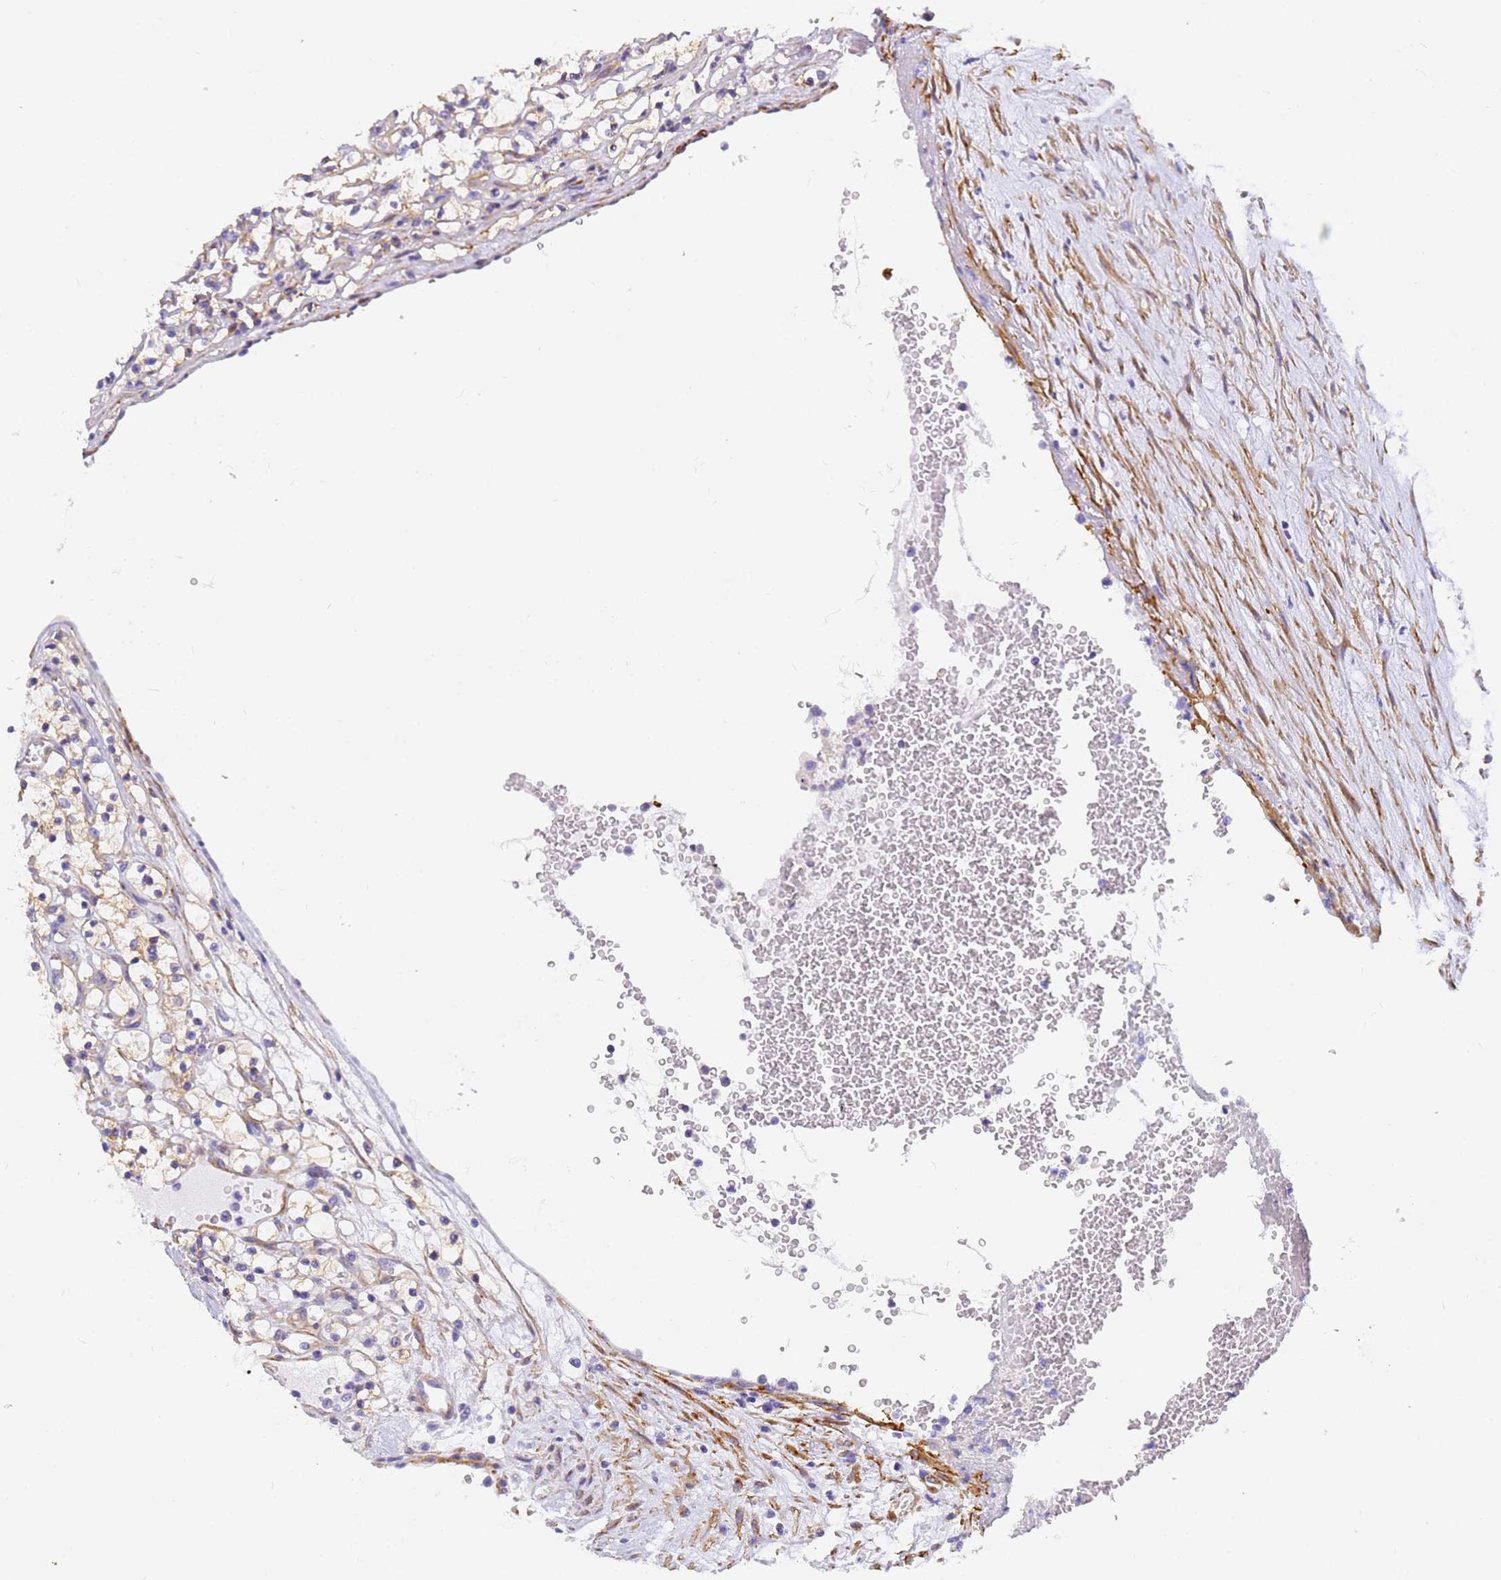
{"staining": {"intensity": "weak", "quantity": "<25%", "location": "cytoplasmic/membranous"}, "tissue": "renal cancer", "cell_type": "Tumor cells", "image_type": "cancer", "snomed": [{"axis": "morphology", "description": "Adenocarcinoma, NOS"}, {"axis": "topography", "description": "Kidney"}], "caption": "An IHC histopathology image of renal cancer is shown. There is no staining in tumor cells of renal cancer.", "gene": "MVB12A", "patient": {"sex": "female", "age": 69}}